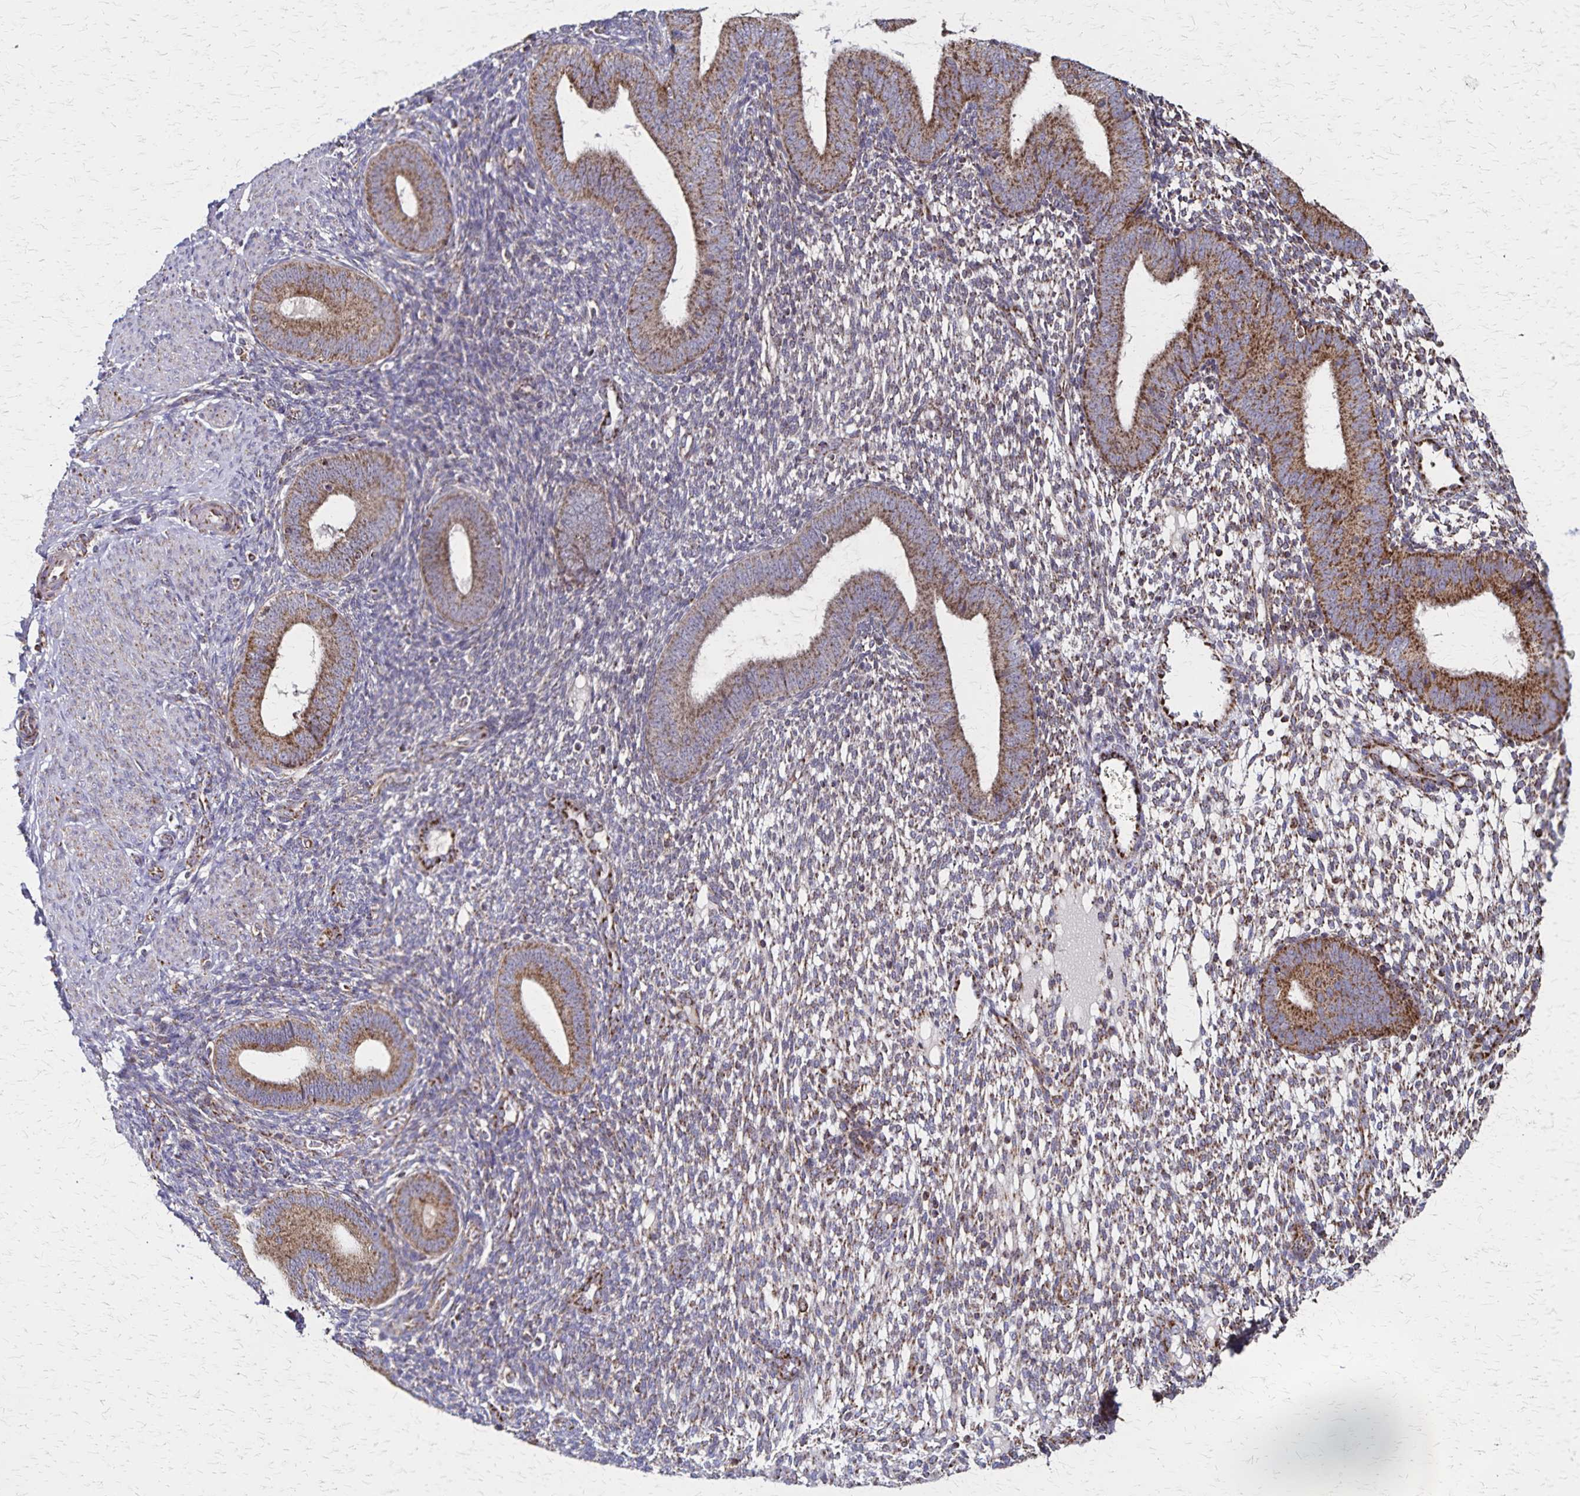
{"staining": {"intensity": "moderate", "quantity": "25%-75%", "location": "cytoplasmic/membranous"}, "tissue": "endometrium", "cell_type": "Cells in endometrial stroma", "image_type": "normal", "snomed": [{"axis": "morphology", "description": "Normal tissue, NOS"}, {"axis": "topography", "description": "Endometrium"}], "caption": "Moderate cytoplasmic/membranous staining is present in about 25%-75% of cells in endometrial stroma in benign endometrium.", "gene": "NFS1", "patient": {"sex": "female", "age": 40}}